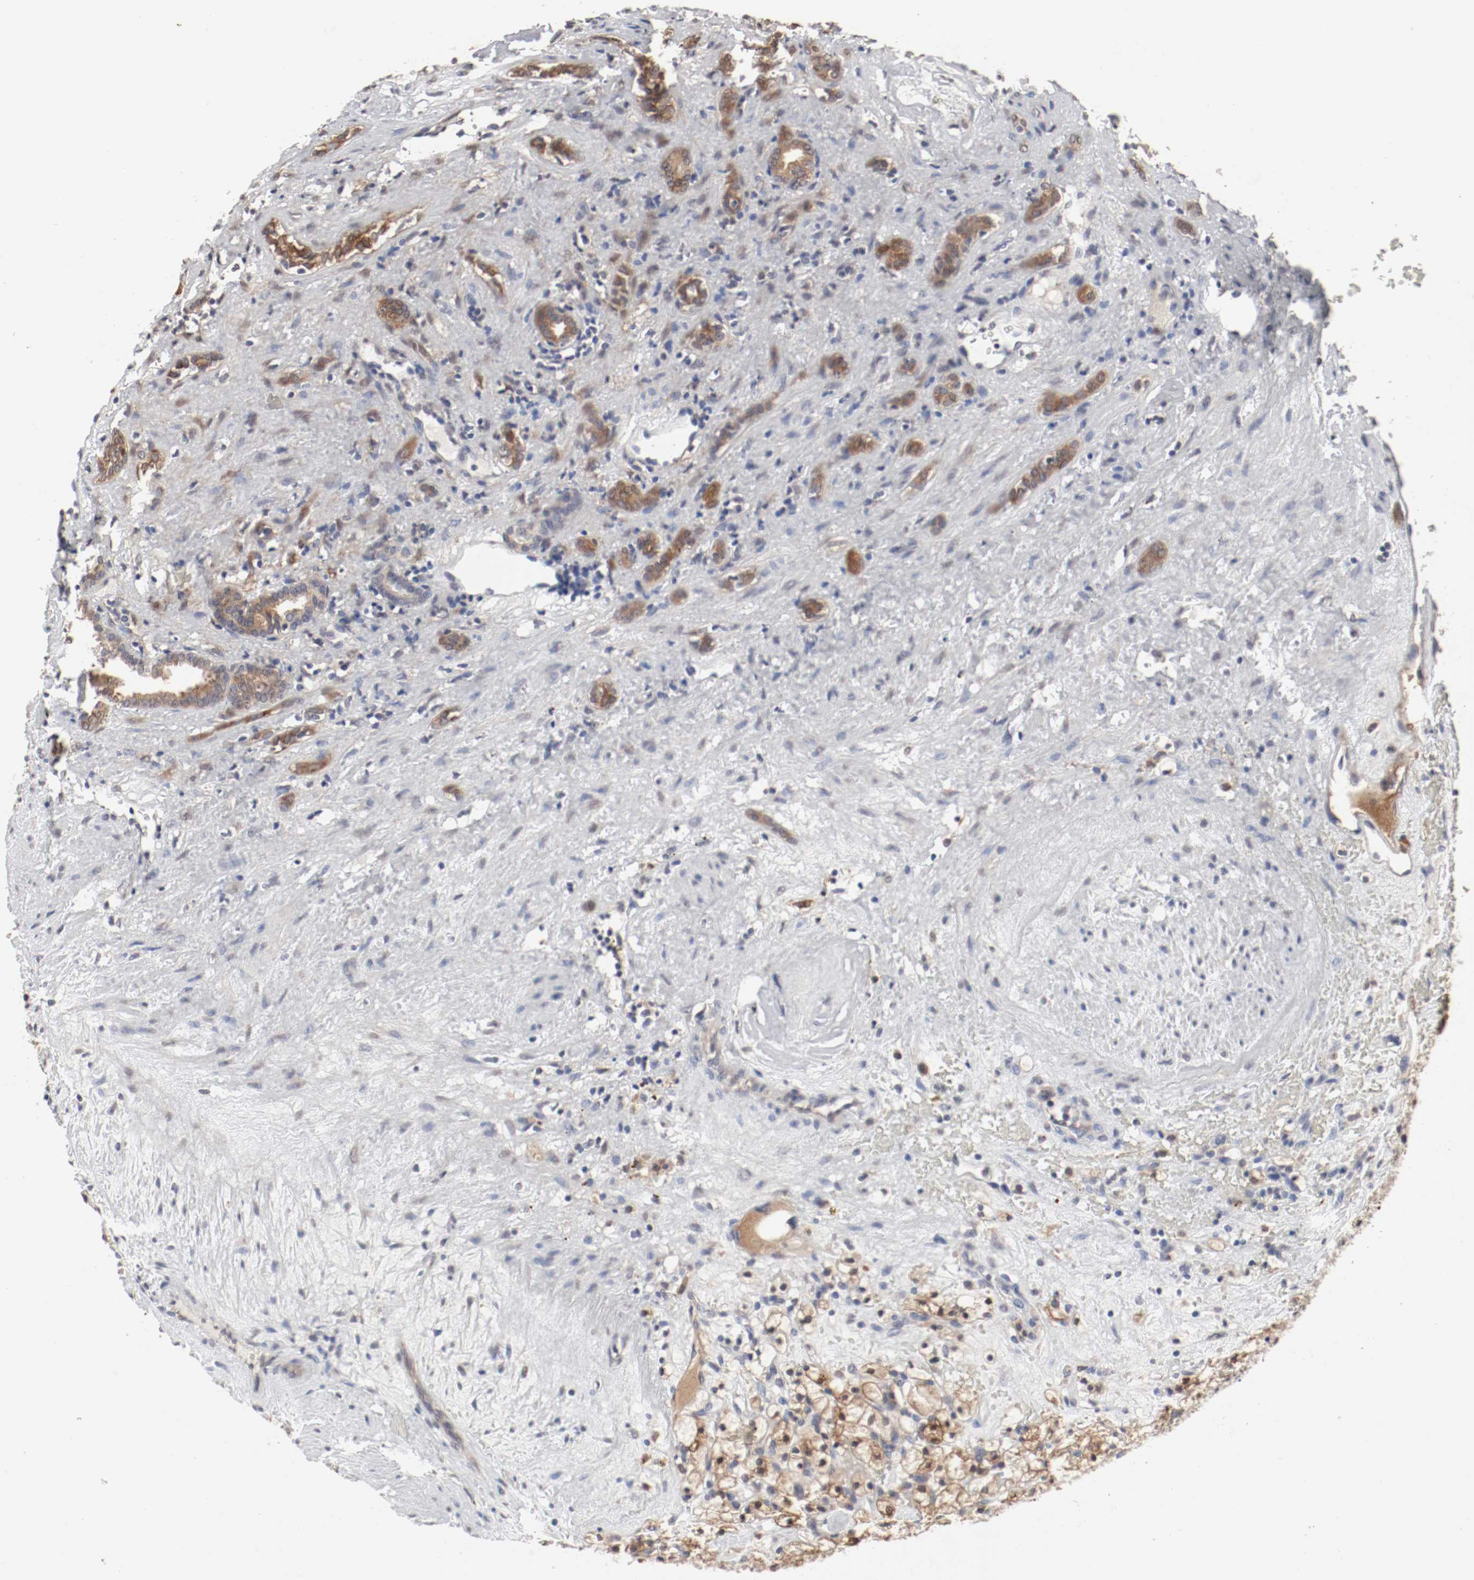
{"staining": {"intensity": "weak", "quantity": ">75%", "location": "cytoplasmic/membranous"}, "tissue": "renal cancer", "cell_type": "Tumor cells", "image_type": "cancer", "snomed": [{"axis": "morphology", "description": "Adenocarcinoma, NOS"}, {"axis": "topography", "description": "Kidney"}], "caption": "The micrograph demonstrates staining of adenocarcinoma (renal), revealing weak cytoplasmic/membranous protein expression (brown color) within tumor cells. Immunohistochemistry stains the protein in brown and the nuclei are stained blue.", "gene": "WASL", "patient": {"sex": "female", "age": 83}}